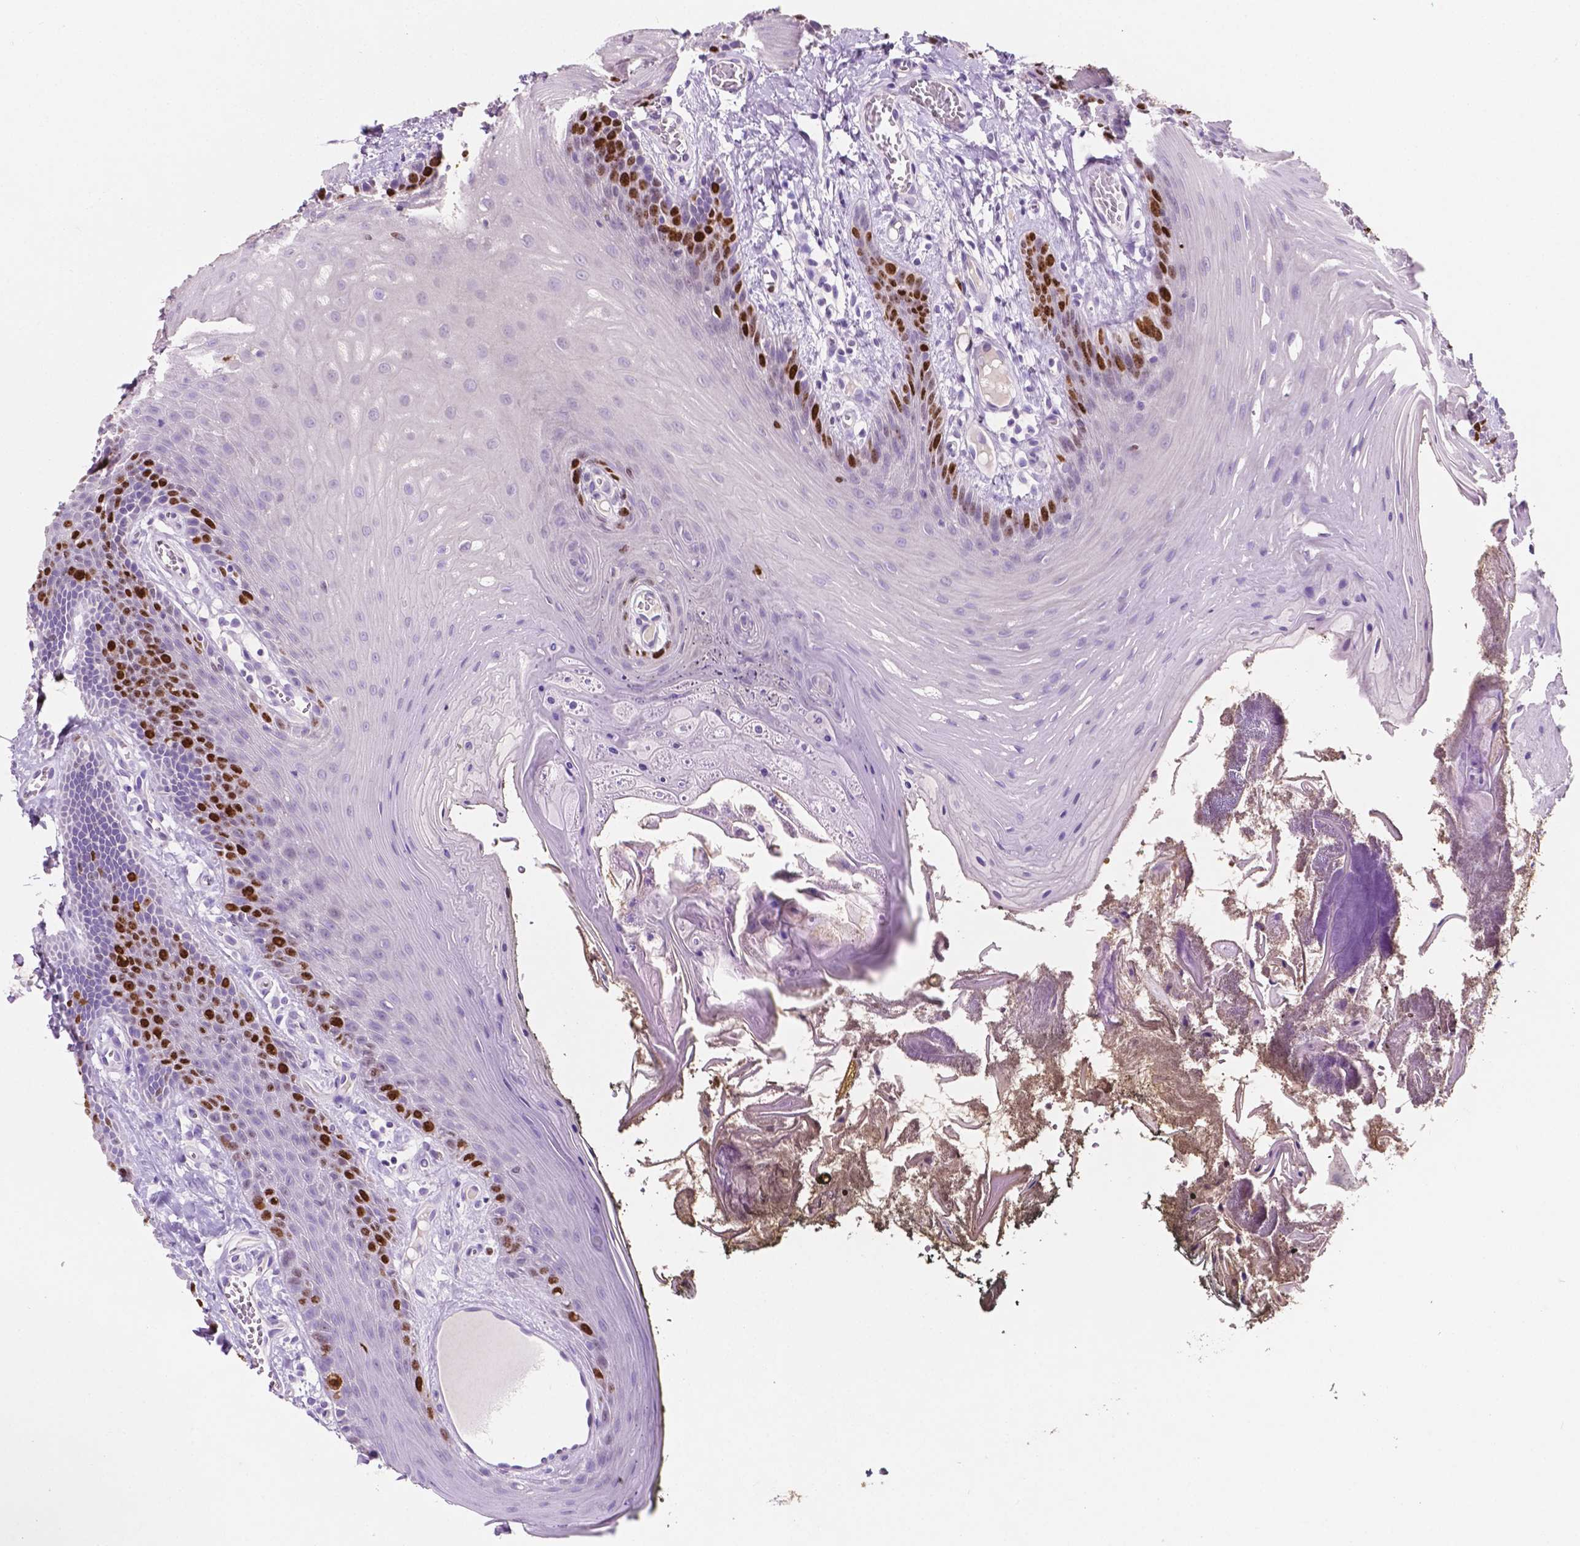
{"staining": {"intensity": "strong", "quantity": "25%-75%", "location": "nuclear"}, "tissue": "oral mucosa", "cell_type": "Squamous epithelial cells", "image_type": "normal", "snomed": [{"axis": "morphology", "description": "Normal tissue, NOS"}, {"axis": "topography", "description": "Oral tissue"}], "caption": "Immunohistochemical staining of benign human oral mucosa demonstrates high levels of strong nuclear expression in approximately 25%-75% of squamous epithelial cells.", "gene": "SIAH2", "patient": {"sex": "male", "age": 9}}